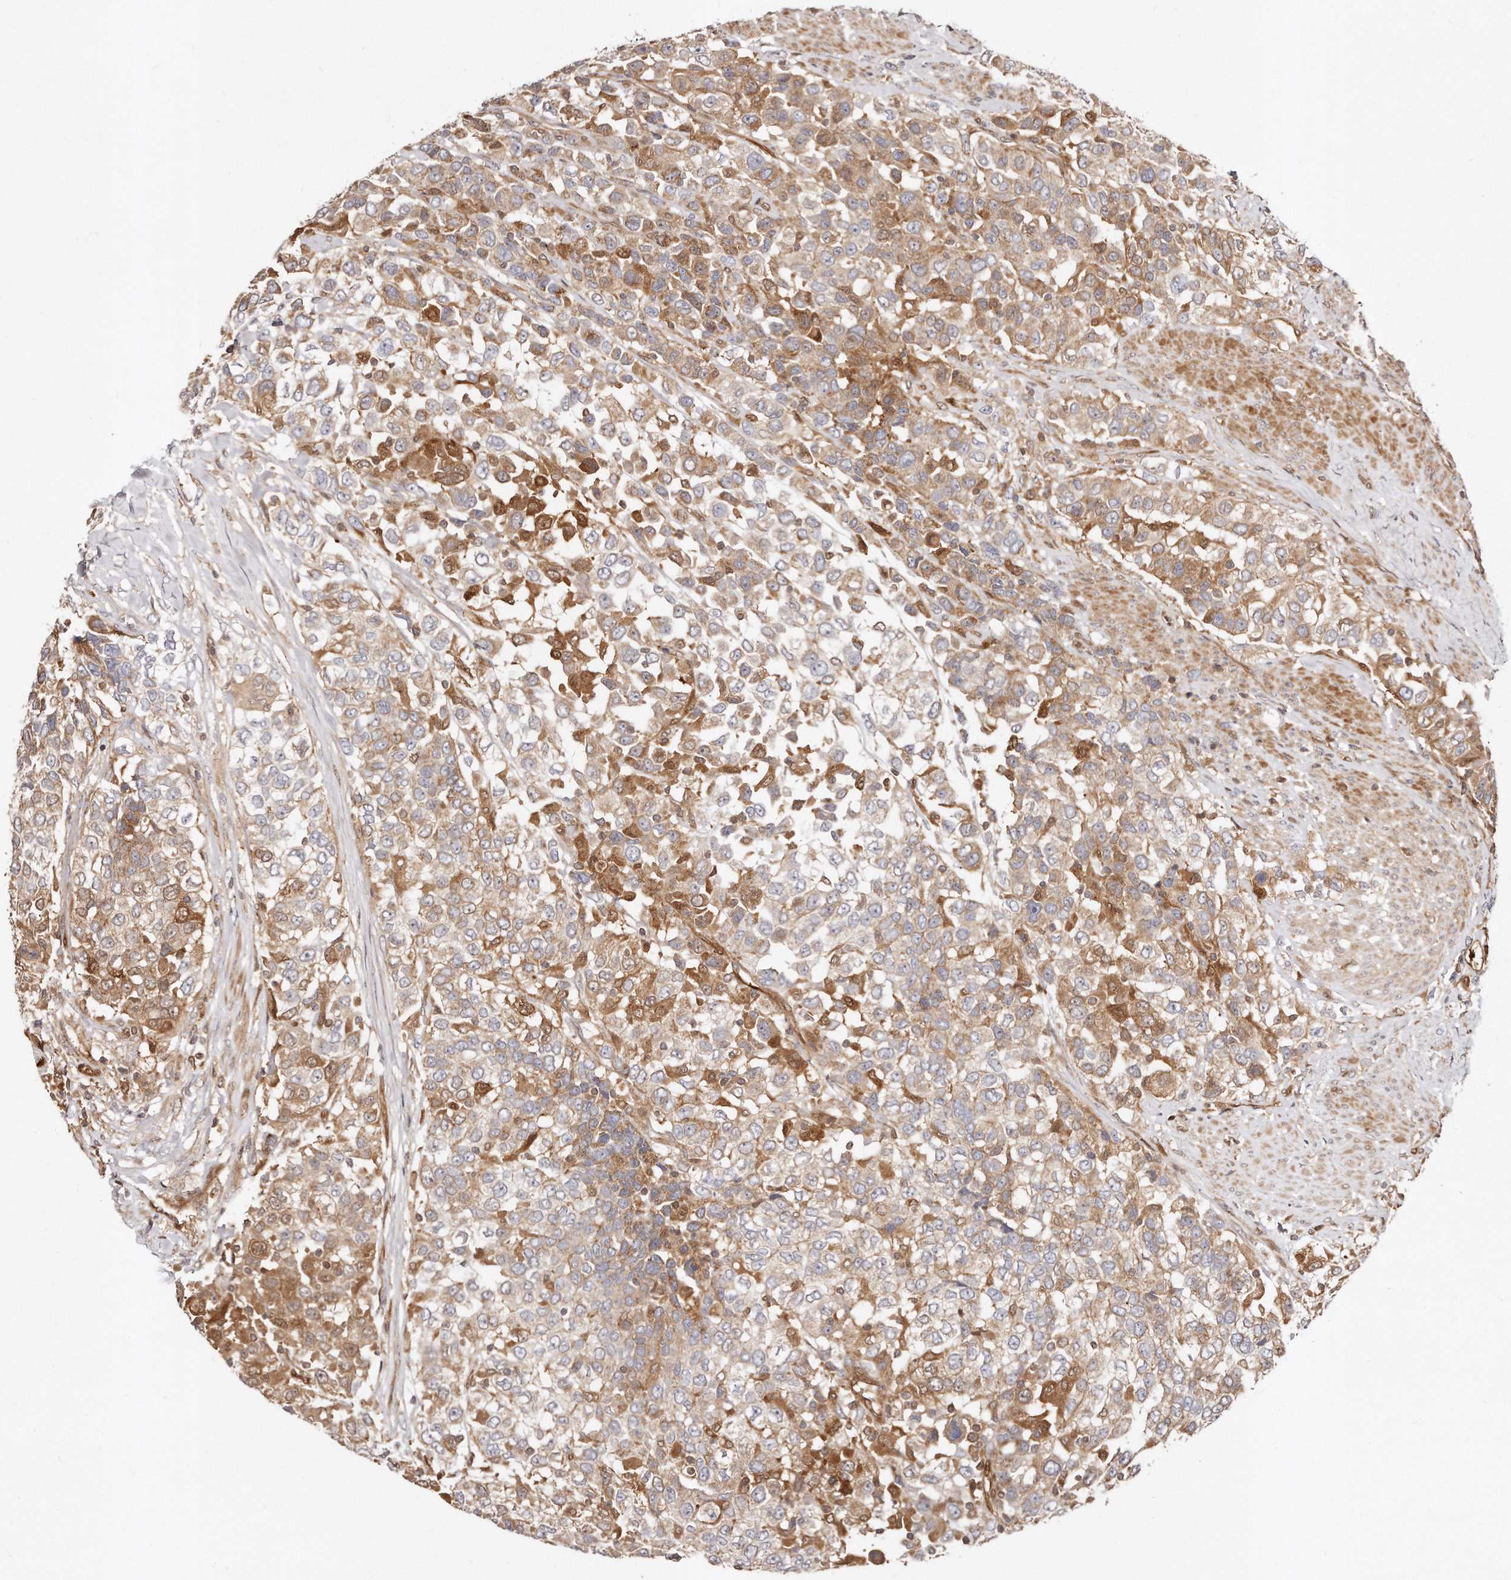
{"staining": {"intensity": "moderate", "quantity": "25%-75%", "location": "cytoplasmic/membranous,nuclear"}, "tissue": "urothelial cancer", "cell_type": "Tumor cells", "image_type": "cancer", "snomed": [{"axis": "morphology", "description": "Urothelial carcinoma, High grade"}, {"axis": "topography", "description": "Urinary bladder"}], "caption": "Urothelial cancer stained for a protein (brown) exhibits moderate cytoplasmic/membranous and nuclear positive expression in approximately 25%-75% of tumor cells.", "gene": "GBP4", "patient": {"sex": "female", "age": 80}}